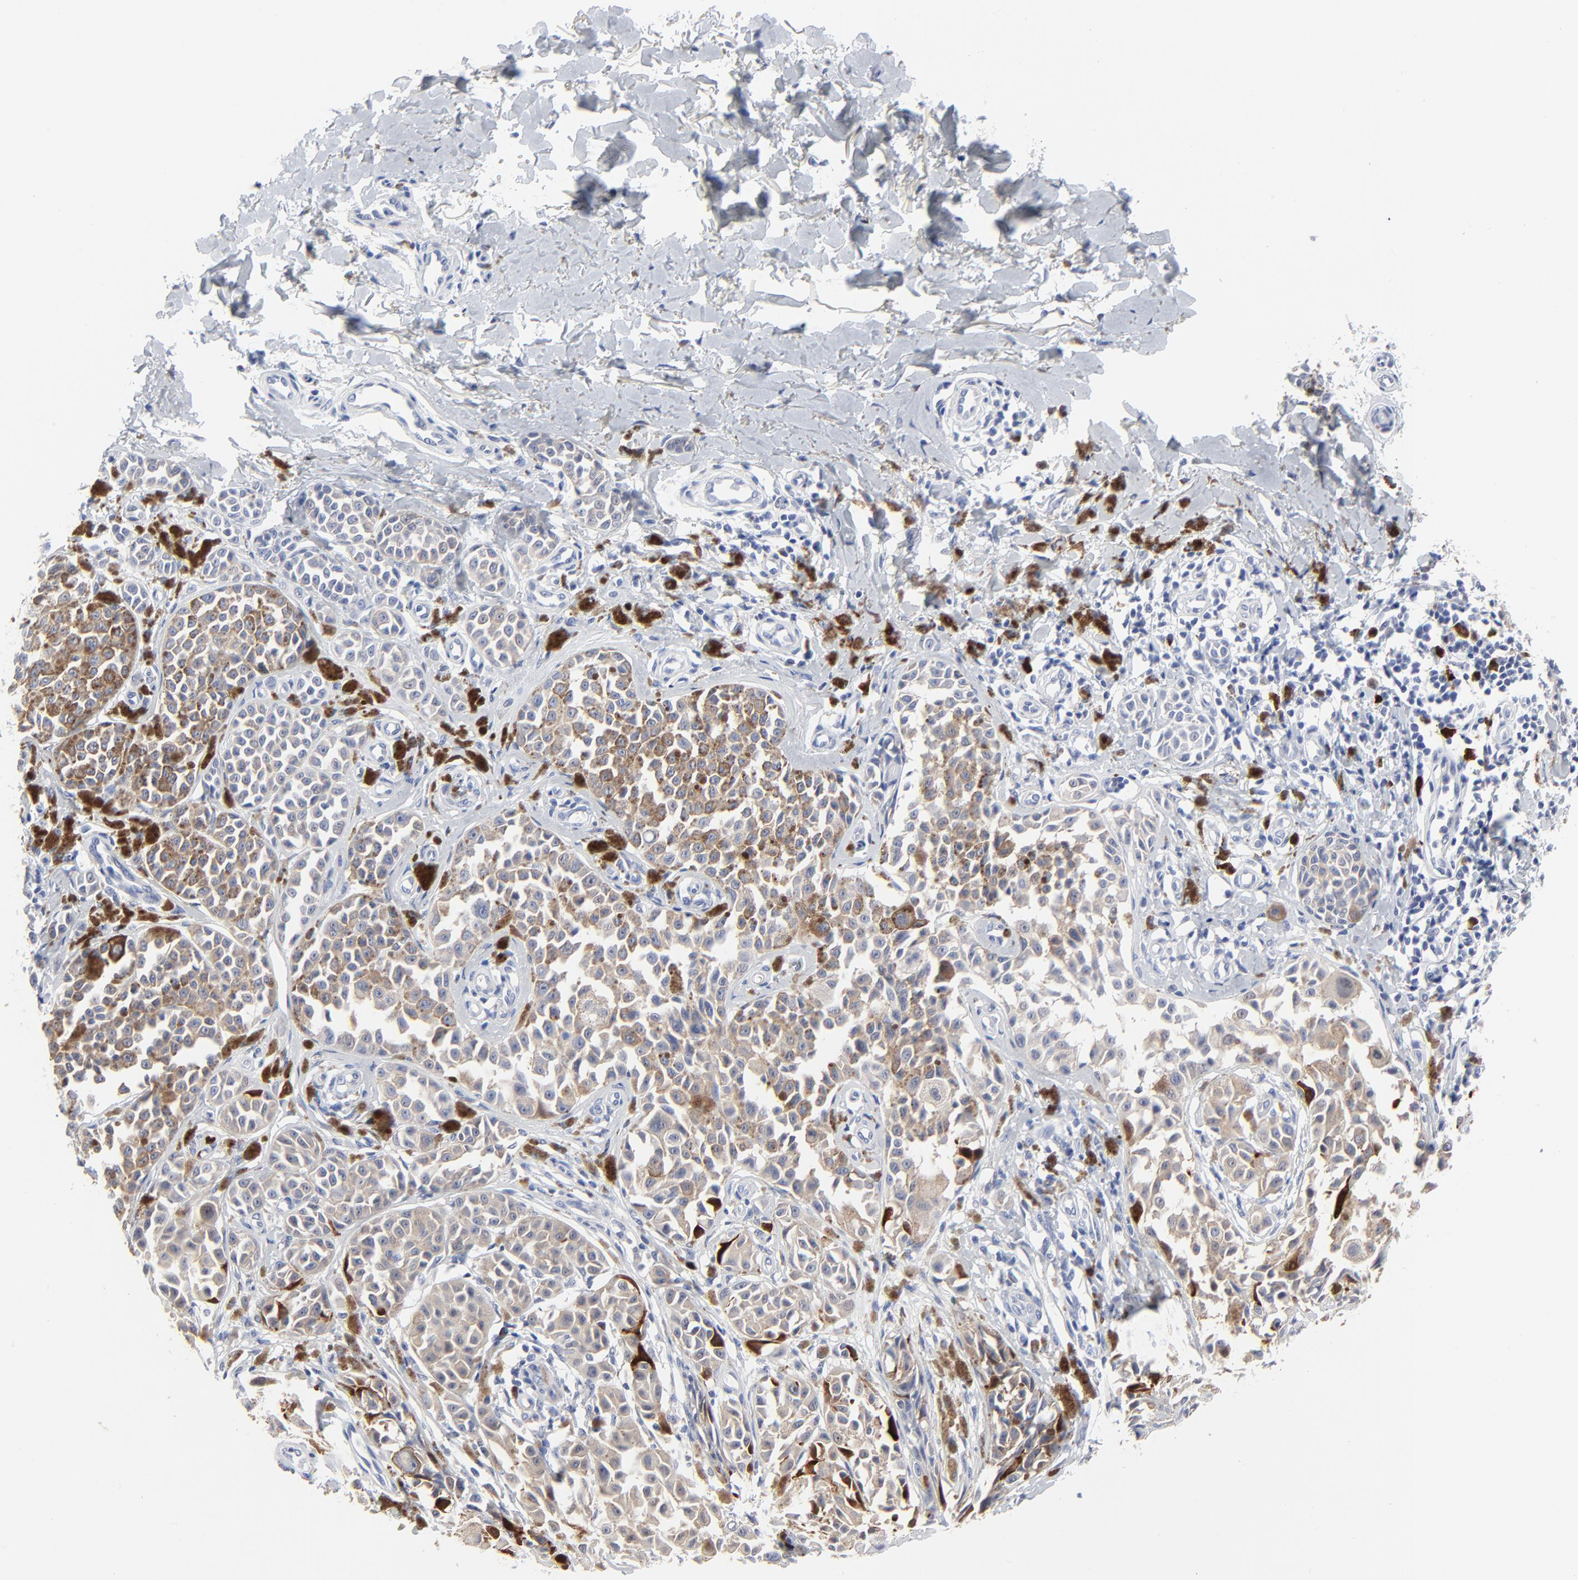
{"staining": {"intensity": "strong", "quantity": "<25%", "location": "cytoplasmic/membranous,nuclear"}, "tissue": "melanoma", "cell_type": "Tumor cells", "image_type": "cancer", "snomed": [{"axis": "morphology", "description": "Malignant melanoma, NOS"}, {"axis": "topography", "description": "Skin"}], "caption": "Strong cytoplasmic/membranous and nuclear protein staining is appreciated in about <25% of tumor cells in melanoma.", "gene": "CDK1", "patient": {"sex": "female", "age": 38}}